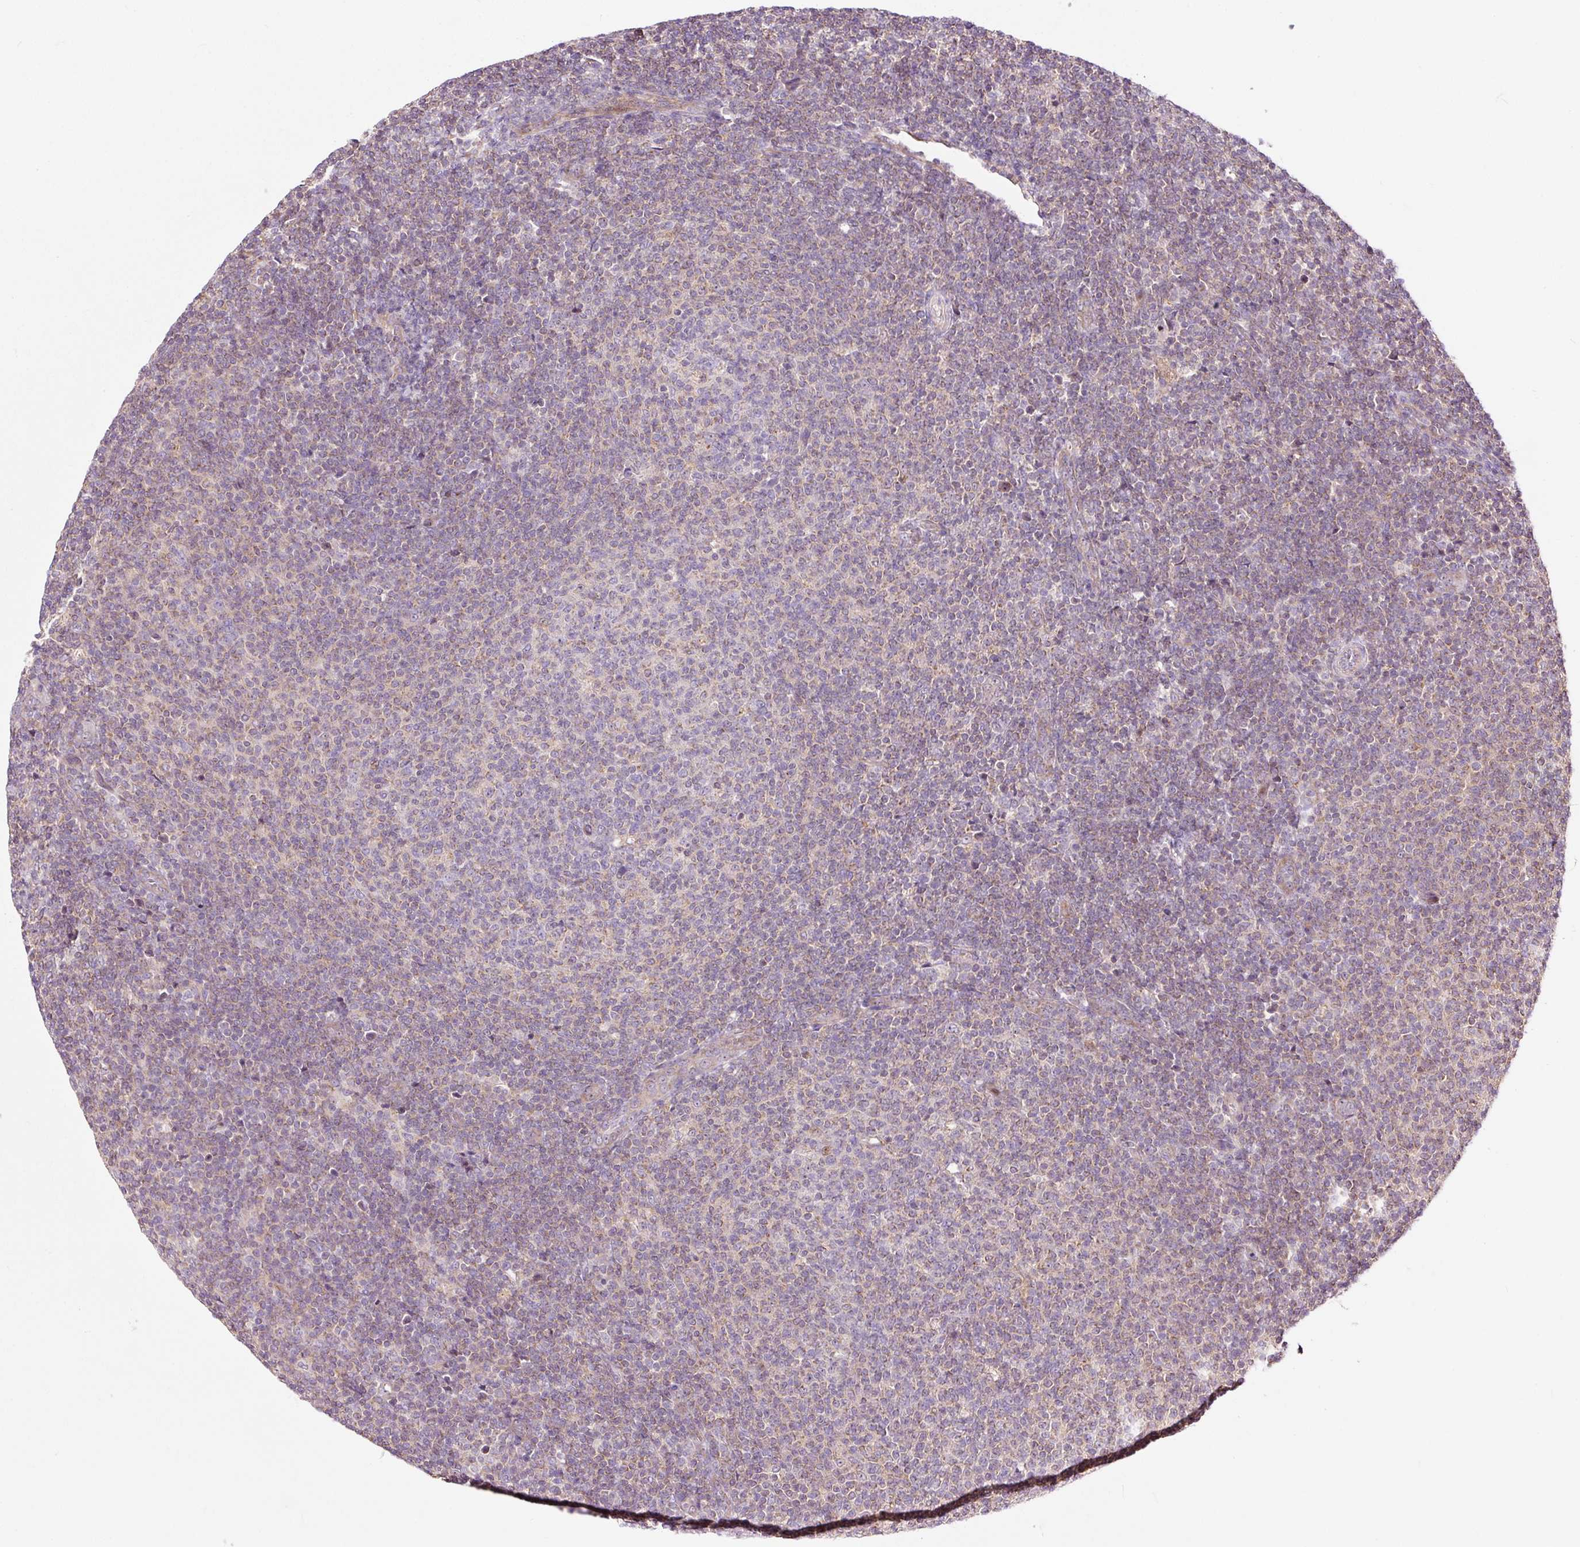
{"staining": {"intensity": "weak", "quantity": "25%-75%", "location": "cytoplasmic/membranous"}, "tissue": "lymphoma", "cell_type": "Tumor cells", "image_type": "cancer", "snomed": [{"axis": "morphology", "description": "Malignant lymphoma, non-Hodgkin's type, Low grade"}, {"axis": "topography", "description": "Lymph node"}], "caption": "Low-grade malignant lymphoma, non-Hodgkin's type stained with a brown dye shows weak cytoplasmic/membranous positive expression in approximately 25%-75% of tumor cells.", "gene": "BOLA3", "patient": {"sex": "male", "age": 66}}